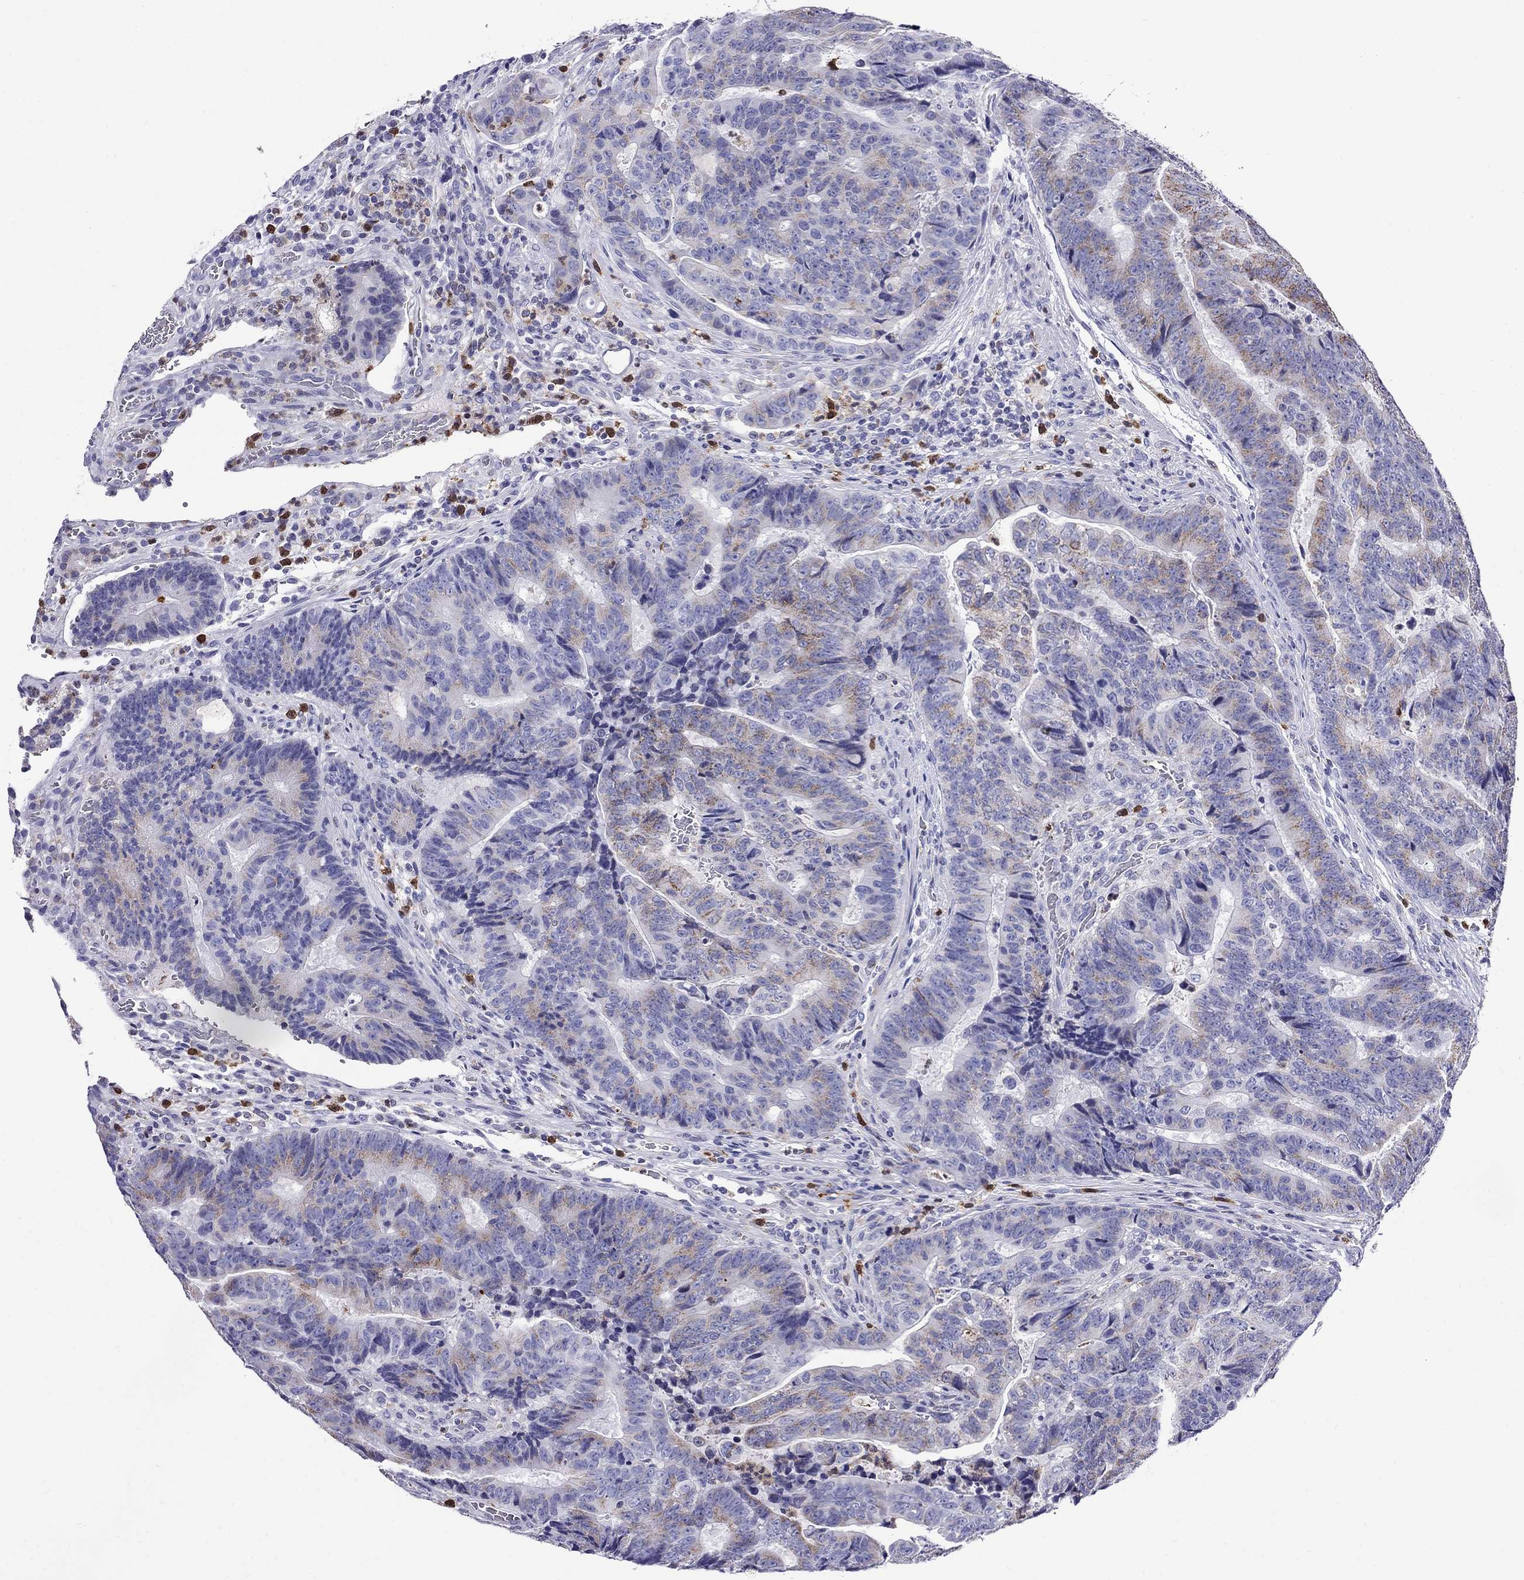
{"staining": {"intensity": "weak", "quantity": "25%-75%", "location": "cytoplasmic/membranous"}, "tissue": "colorectal cancer", "cell_type": "Tumor cells", "image_type": "cancer", "snomed": [{"axis": "morphology", "description": "Adenocarcinoma, NOS"}, {"axis": "topography", "description": "Colon"}], "caption": "Protein expression analysis of colorectal cancer demonstrates weak cytoplasmic/membranous expression in approximately 25%-75% of tumor cells.", "gene": "SCG2", "patient": {"sex": "female", "age": 48}}